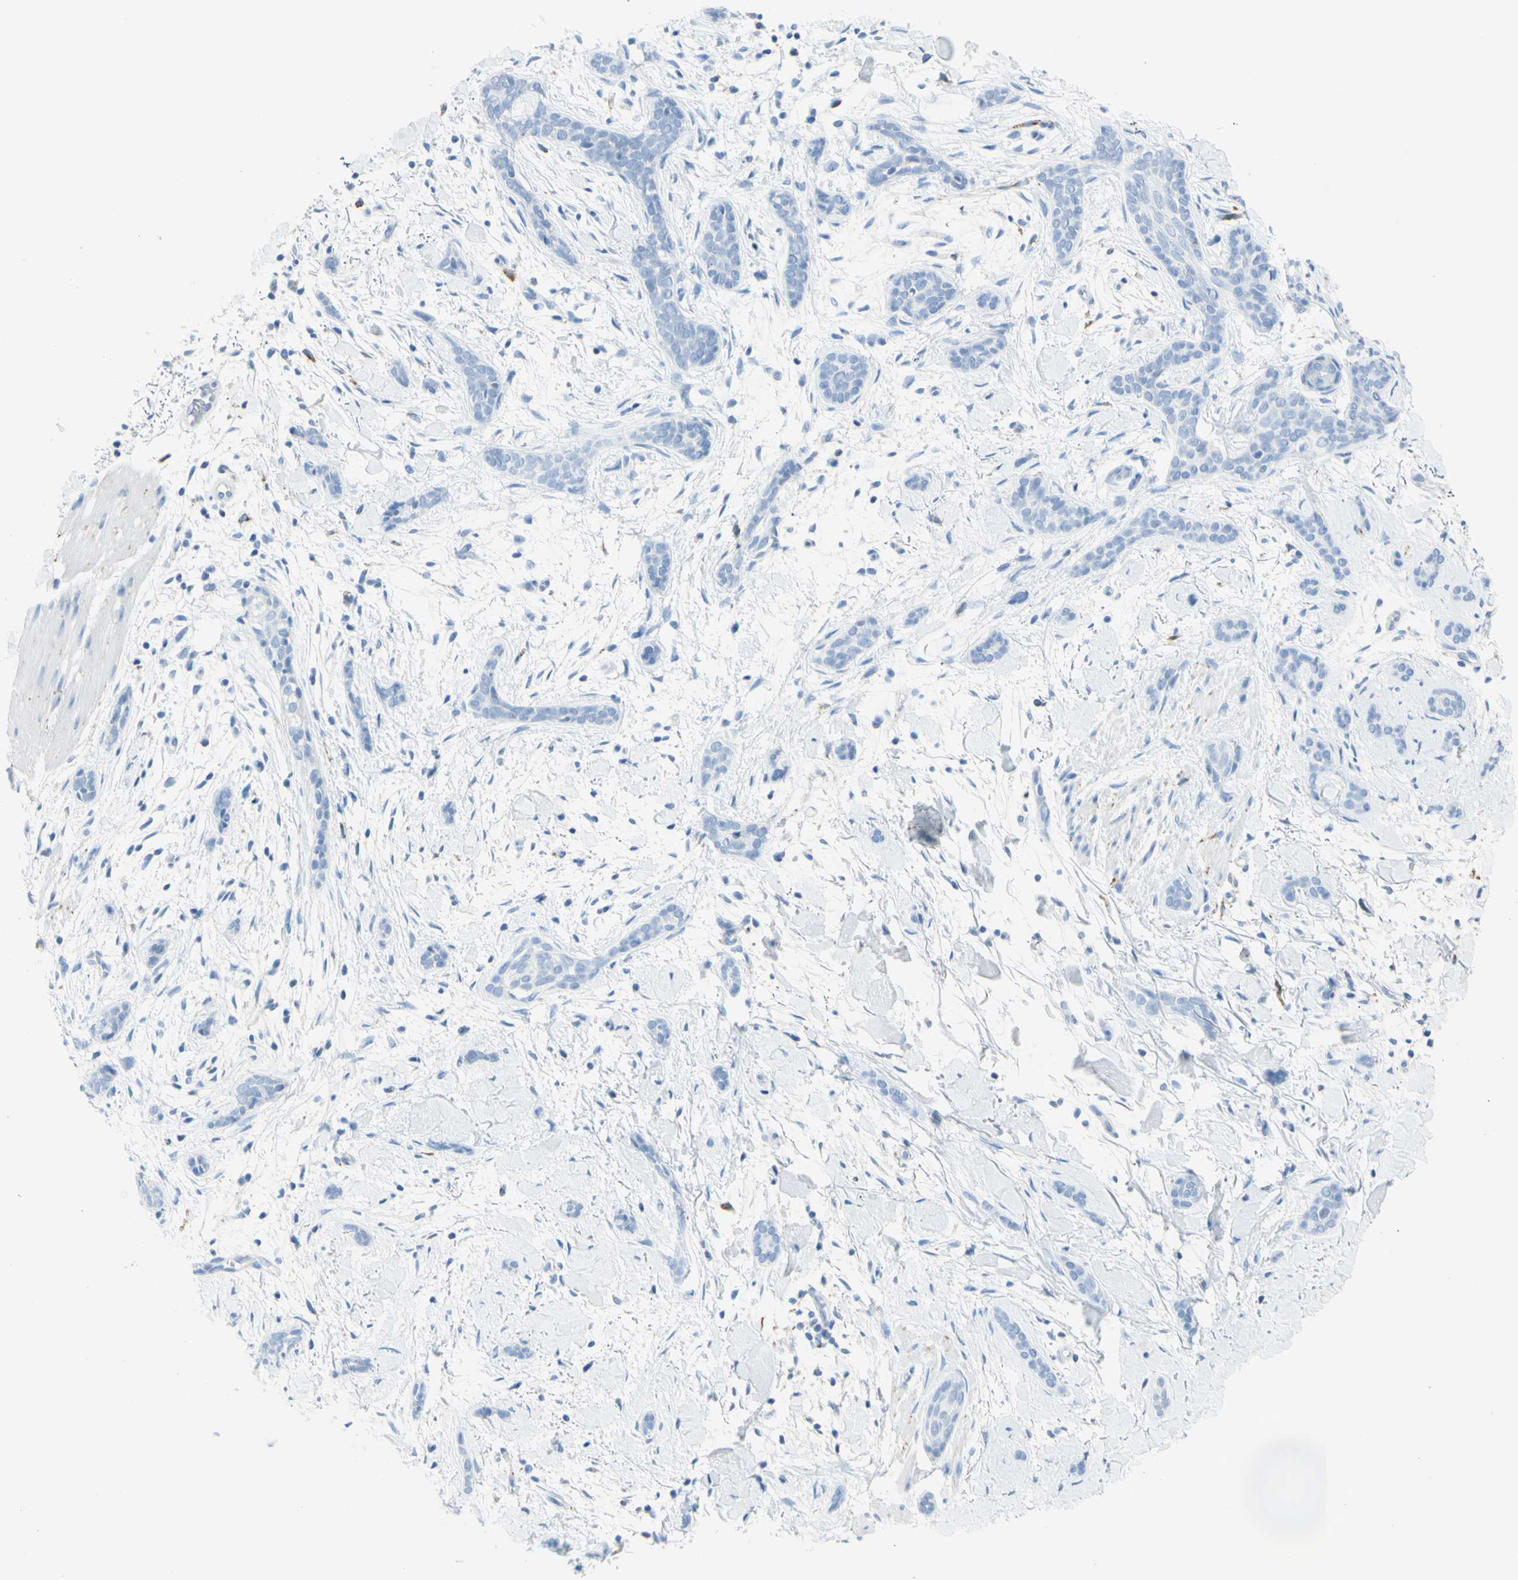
{"staining": {"intensity": "negative", "quantity": "none", "location": "none"}, "tissue": "skin cancer", "cell_type": "Tumor cells", "image_type": "cancer", "snomed": [{"axis": "morphology", "description": "Basal cell carcinoma"}, {"axis": "morphology", "description": "Adnexal tumor, benign"}, {"axis": "topography", "description": "Skin"}], "caption": "Immunohistochemistry (IHC) histopathology image of neoplastic tissue: skin cancer stained with DAB exhibits no significant protein staining in tumor cells.", "gene": "TSPAN1", "patient": {"sex": "female", "age": 42}}